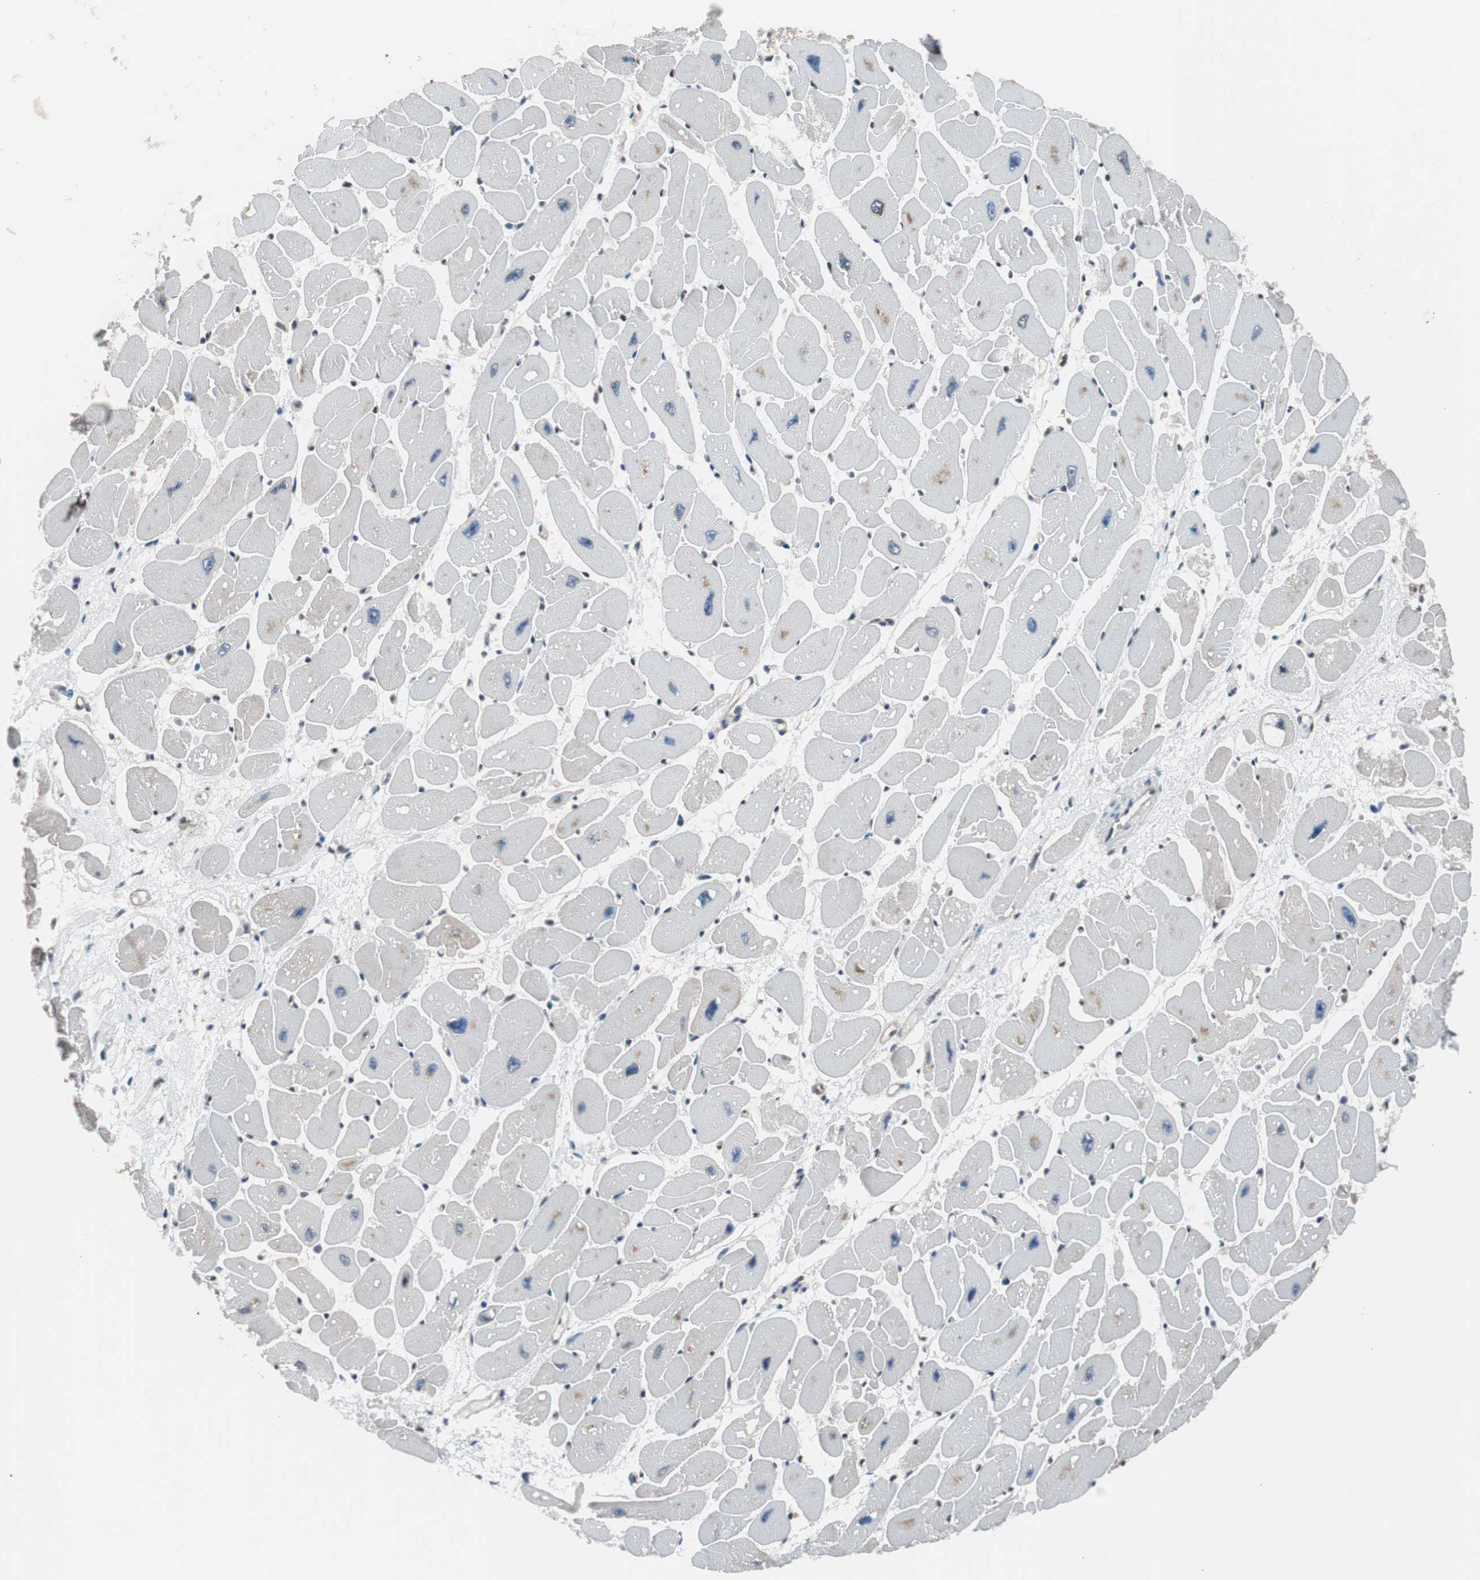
{"staining": {"intensity": "negative", "quantity": "none", "location": "none"}, "tissue": "heart muscle", "cell_type": "Cardiomyocytes", "image_type": "normal", "snomed": [{"axis": "morphology", "description": "Normal tissue, NOS"}, {"axis": "topography", "description": "Heart"}], "caption": "Cardiomyocytes show no significant positivity in benign heart muscle.", "gene": "PML", "patient": {"sex": "female", "age": 54}}